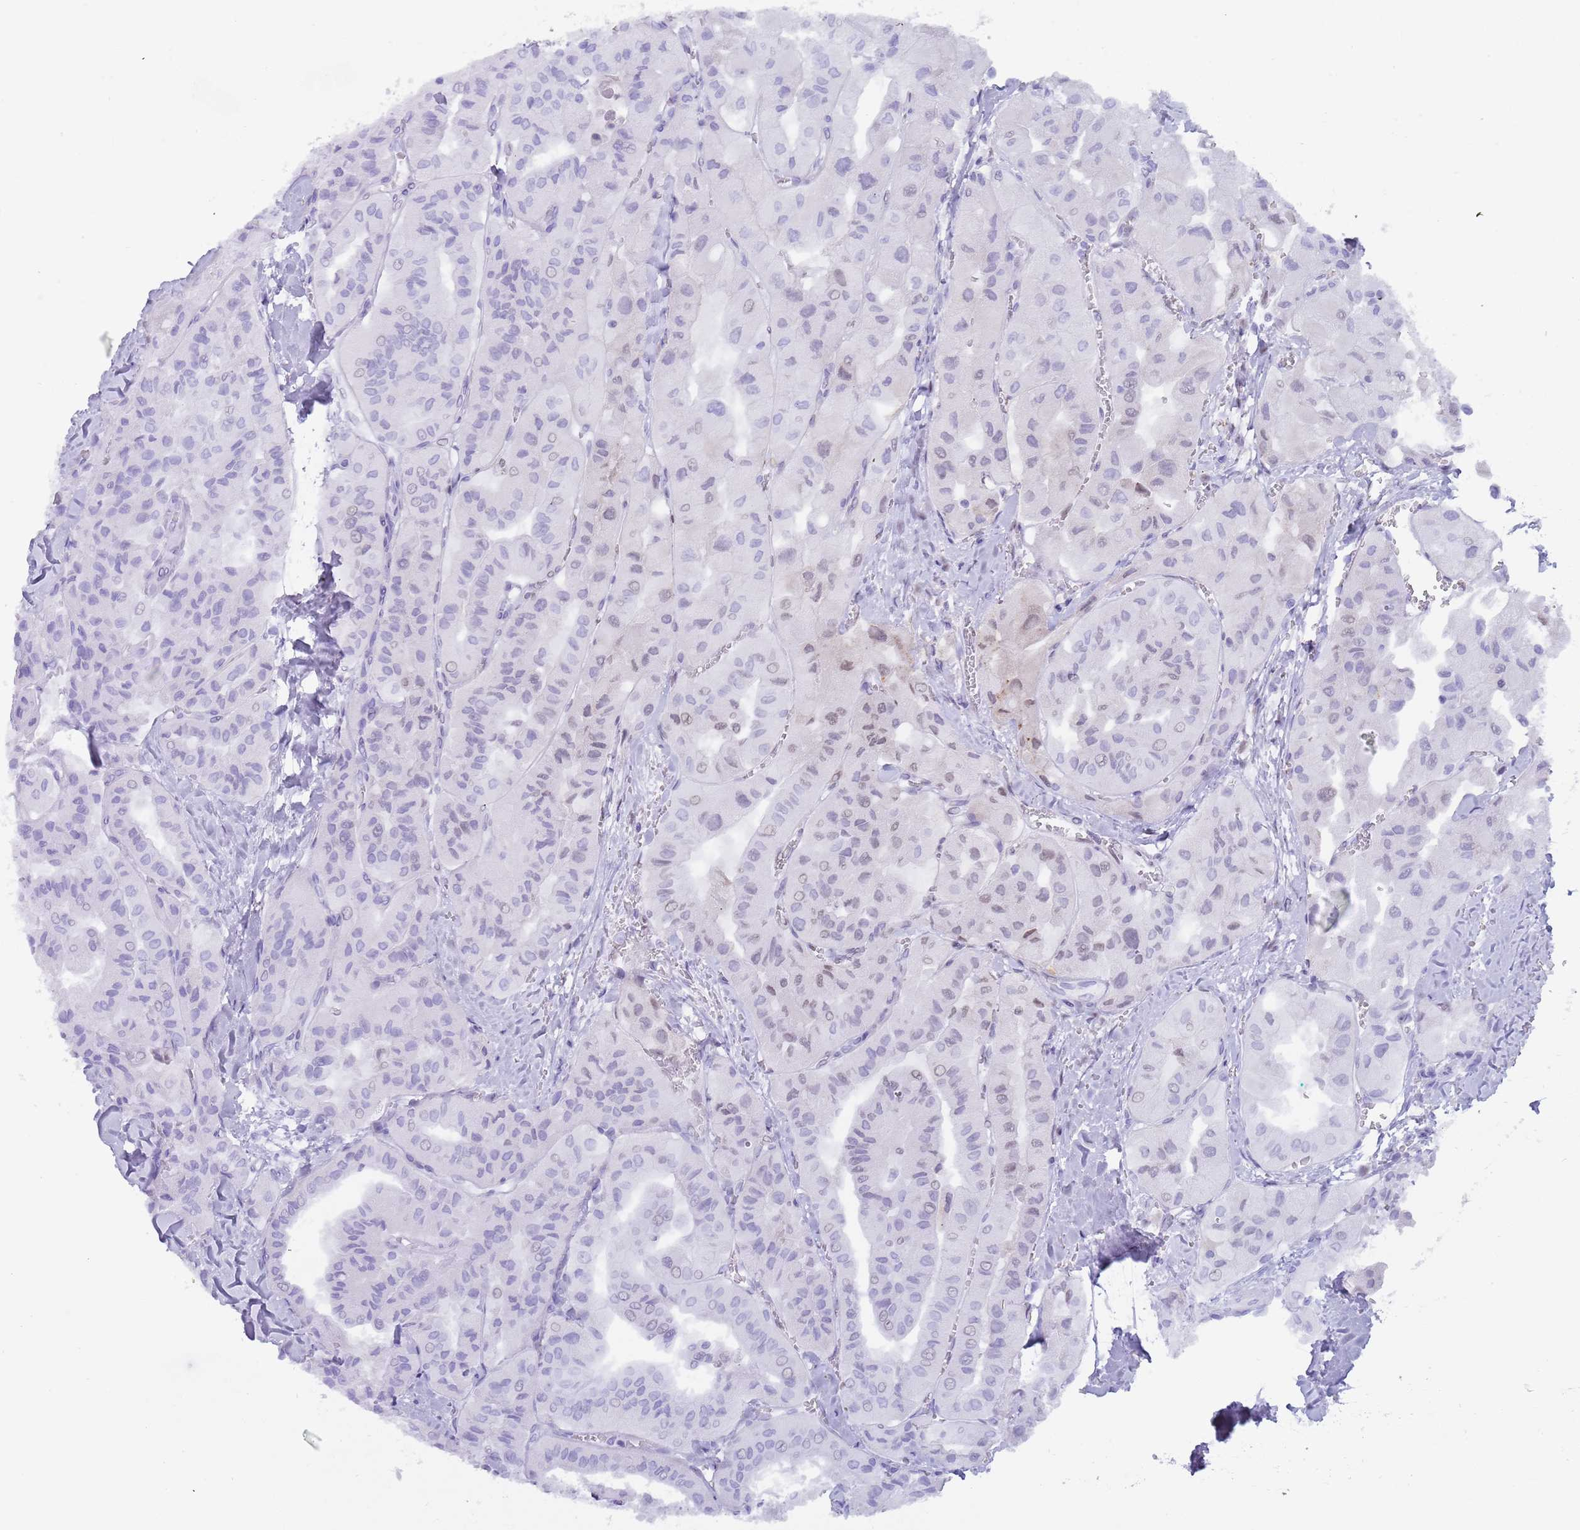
{"staining": {"intensity": "weak", "quantity": "<25%", "location": "nuclear"}, "tissue": "thyroid cancer", "cell_type": "Tumor cells", "image_type": "cancer", "snomed": [{"axis": "morphology", "description": "Normal tissue, NOS"}, {"axis": "morphology", "description": "Papillary adenocarcinoma, NOS"}, {"axis": "topography", "description": "Thyroid gland"}], "caption": "Image shows no protein positivity in tumor cells of thyroid cancer tissue.", "gene": "HDAC8", "patient": {"sex": "female", "age": 59}}